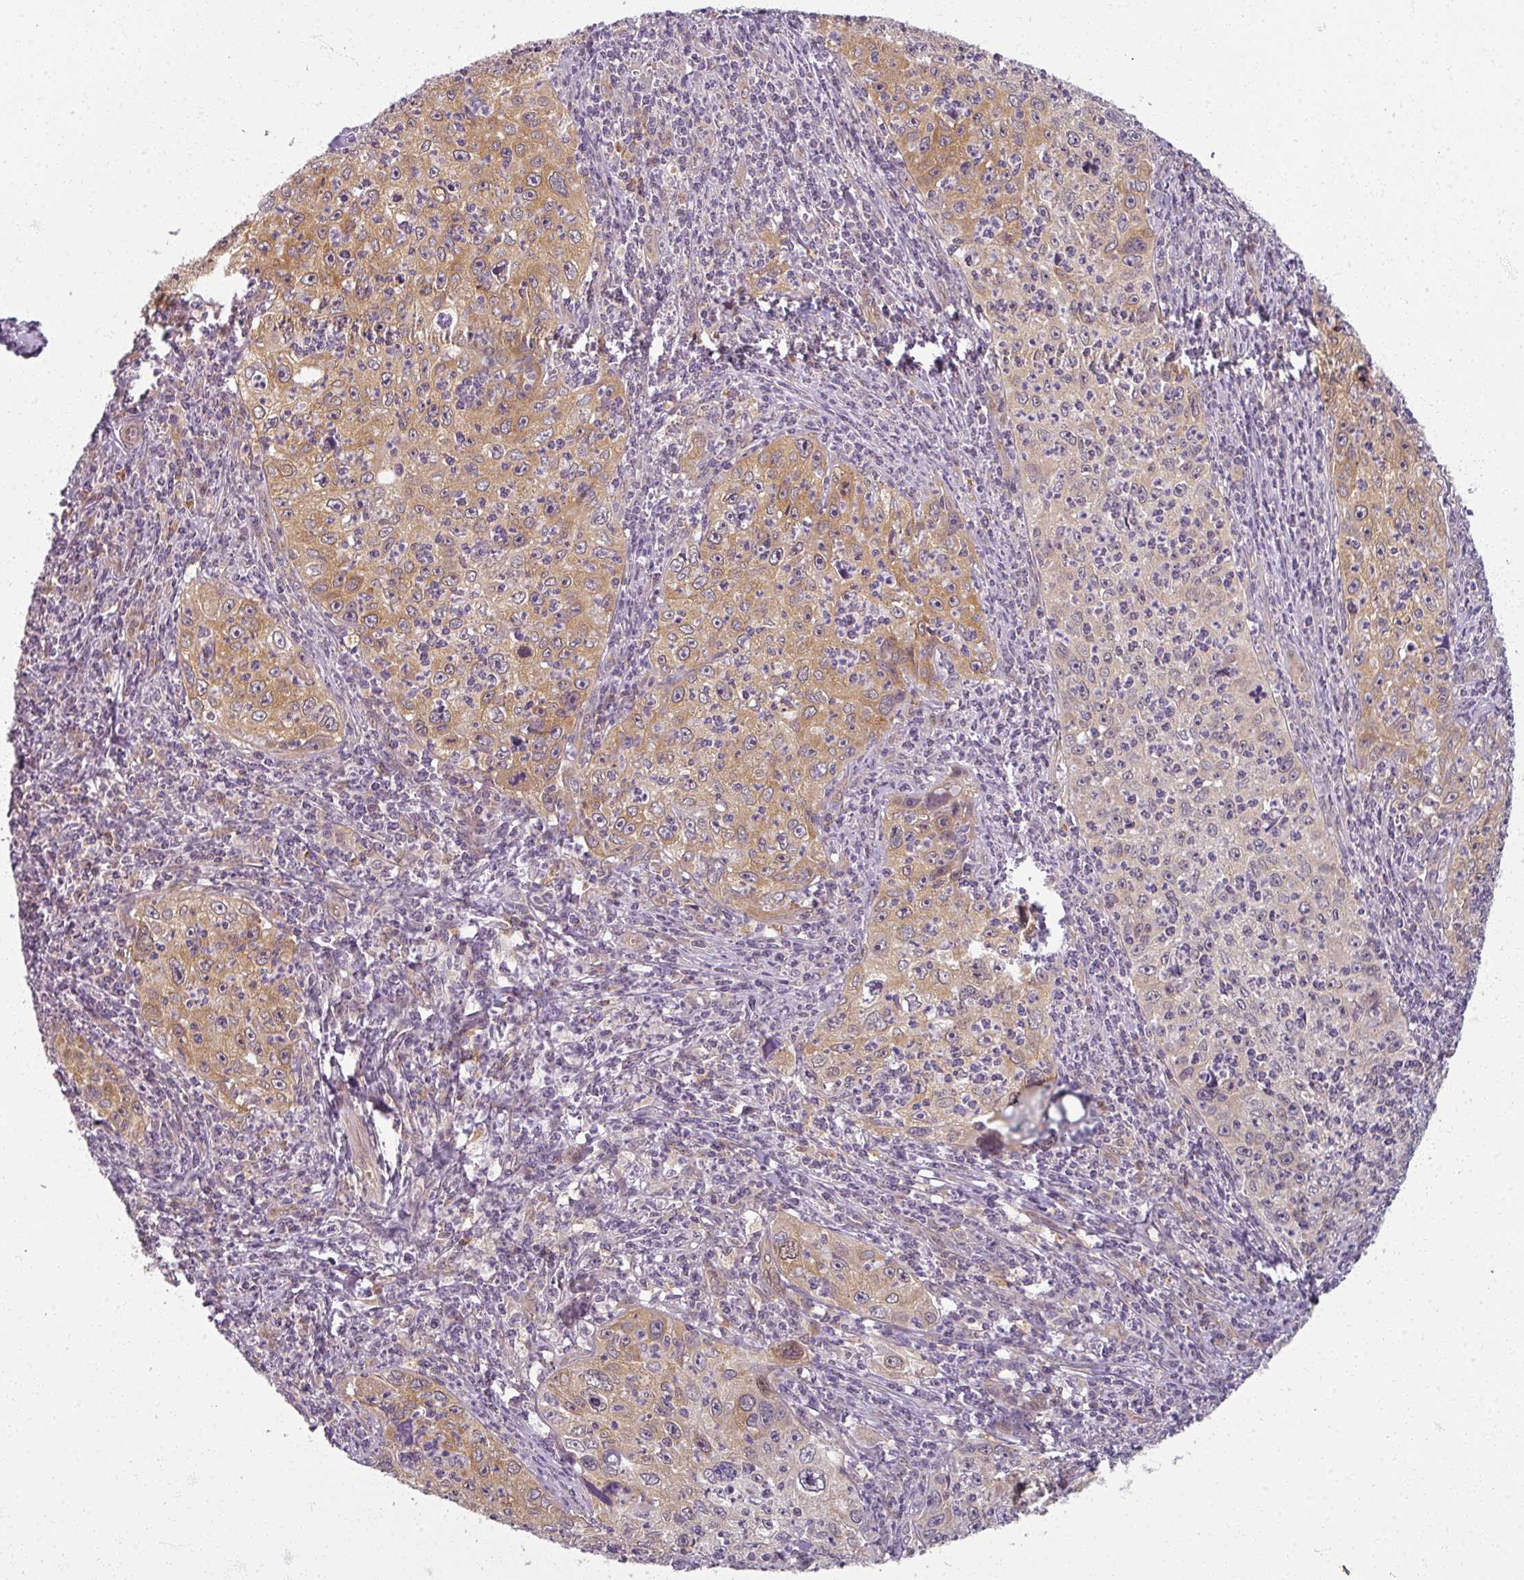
{"staining": {"intensity": "moderate", "quantity": "25%-75%", "location": "cytoplasmic/membranous"}, "tissue": "cervical cancer", "cell_type": "Tumor cells", "image_type": "cancer", "snomed": [{"axis": "morphology", "description": "Squamous cell carcinoma, NOS"}, {"axis": "topography", "description": "Cervix"}], "caption": "DAB (3,3'-diaminobenzidine) immunohistochemical staining of squamous cell carcinoma (cervical) displays moderate cytoplasmic/membranous protein positivity in about 25%-75% of tumor cells.", "gene": "AGPAT4", "patient": {"sex": "female", "age": 30}}